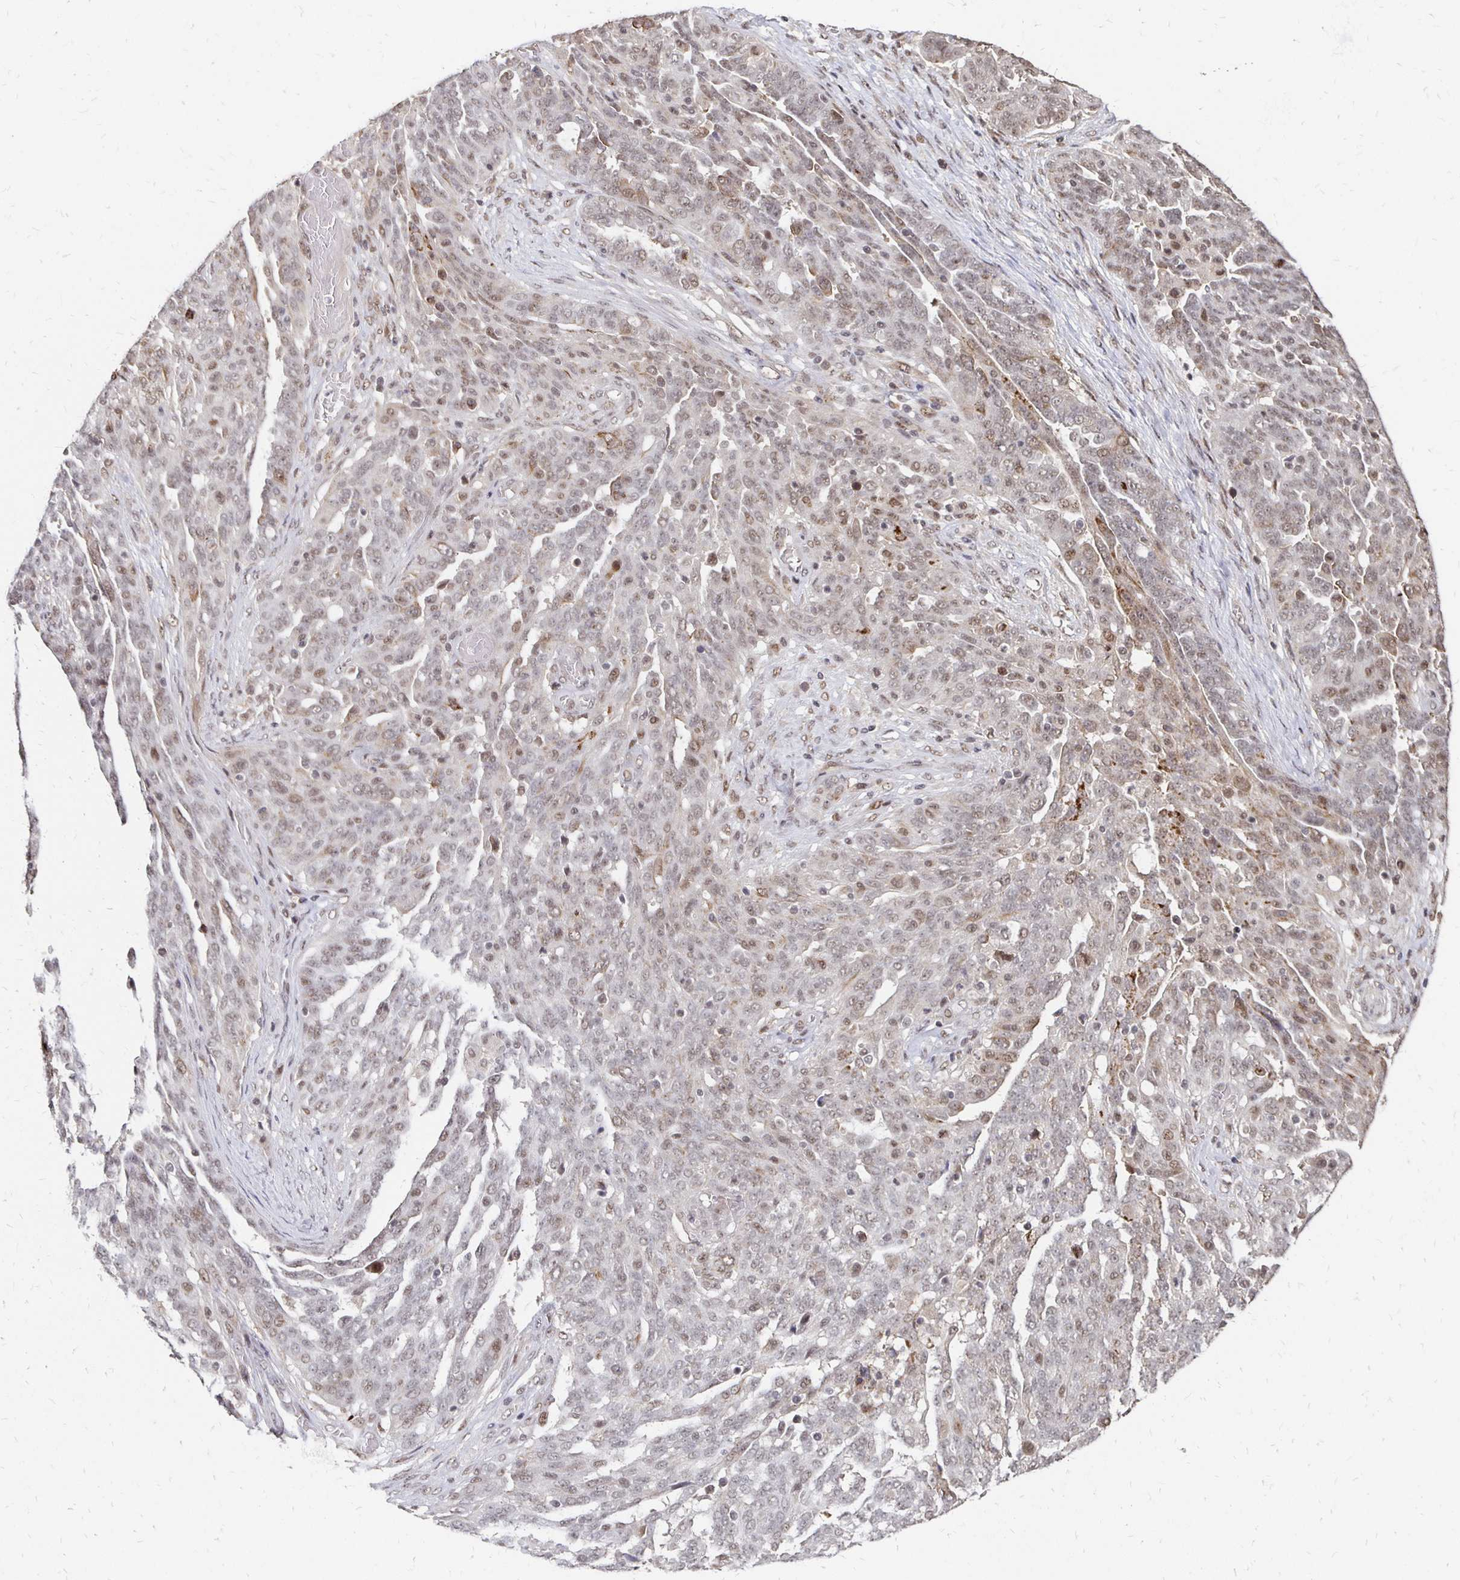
{"staining": {"intensity": "weak", "quantity": "25%-75%", "location": "nuclear"}, "tissue": "ovarian cancer", "cell_type": "Tumor cells", "image_type": "cancer", "snomed": [{"axis": "morphology", "description": "Cystadenocarcinoma, serous, NOS"}, {"axis": "topography", "description": "Ovary"}], "caption": "This photomicrograph demonstrates immunohistochemistry staining of ovarian cancer, with low weak nuclear expression in about 25%-75% of tumor cells.", "gene": "CLASRP", "patient": {"sex": "female", "age": 67}}